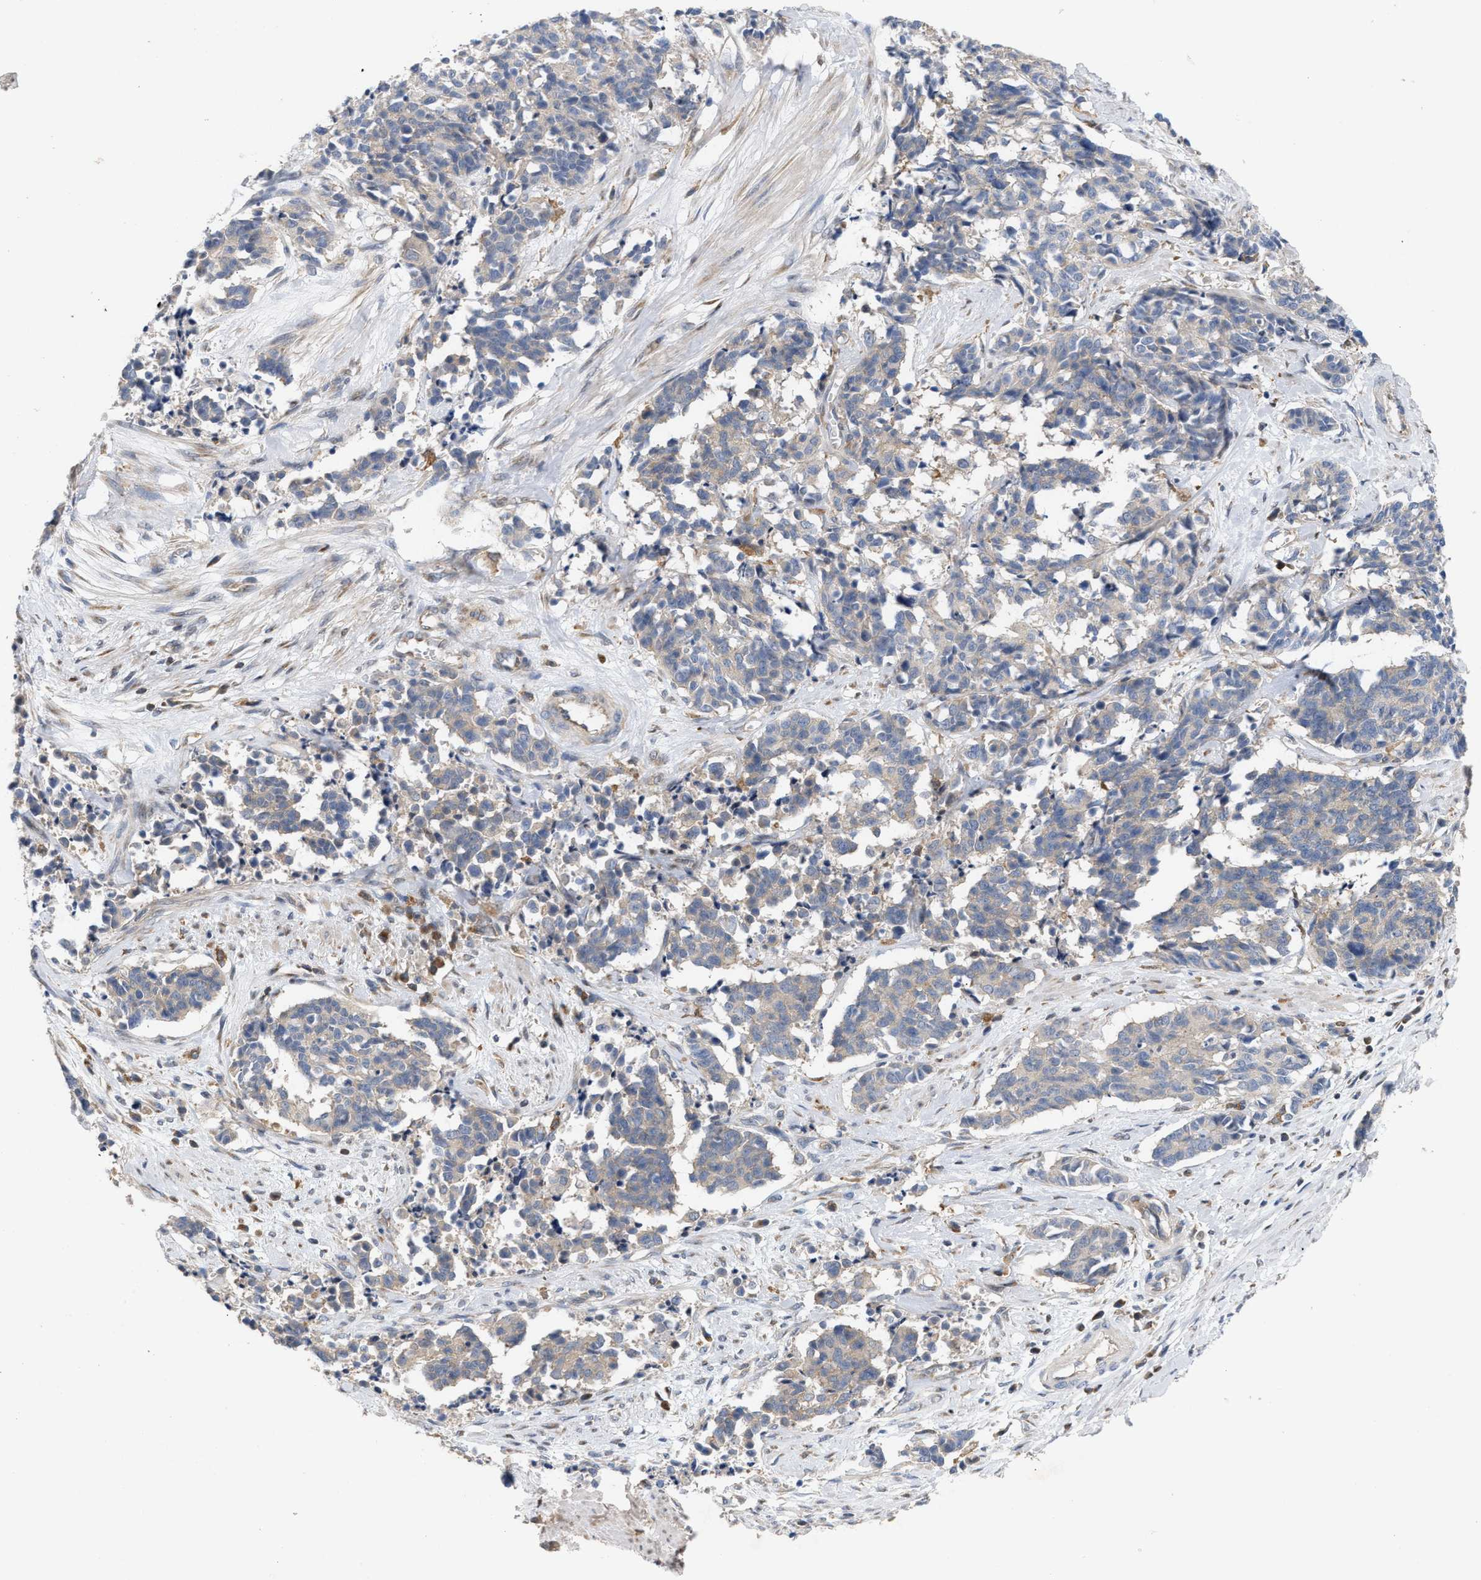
{"staining": {"intensity": "weak", "quantity": "<25%", "location": "cytoplasmic/membranous"}, "tissue": "cervical cancer", "cell_type": "Tumor cells", "image_type": "cancer", "snomed": [{"axis": "morphology", "description": "Squamous cell carcinoma, NOS"}, {"axis": "topography", "description": "Cervix"}], "caption": "There is no significant expression in tumor cells of squamous cell carcinoma (cervical).", "gene": "DBNL", "patient": {"sex": "female", "age": 35}}